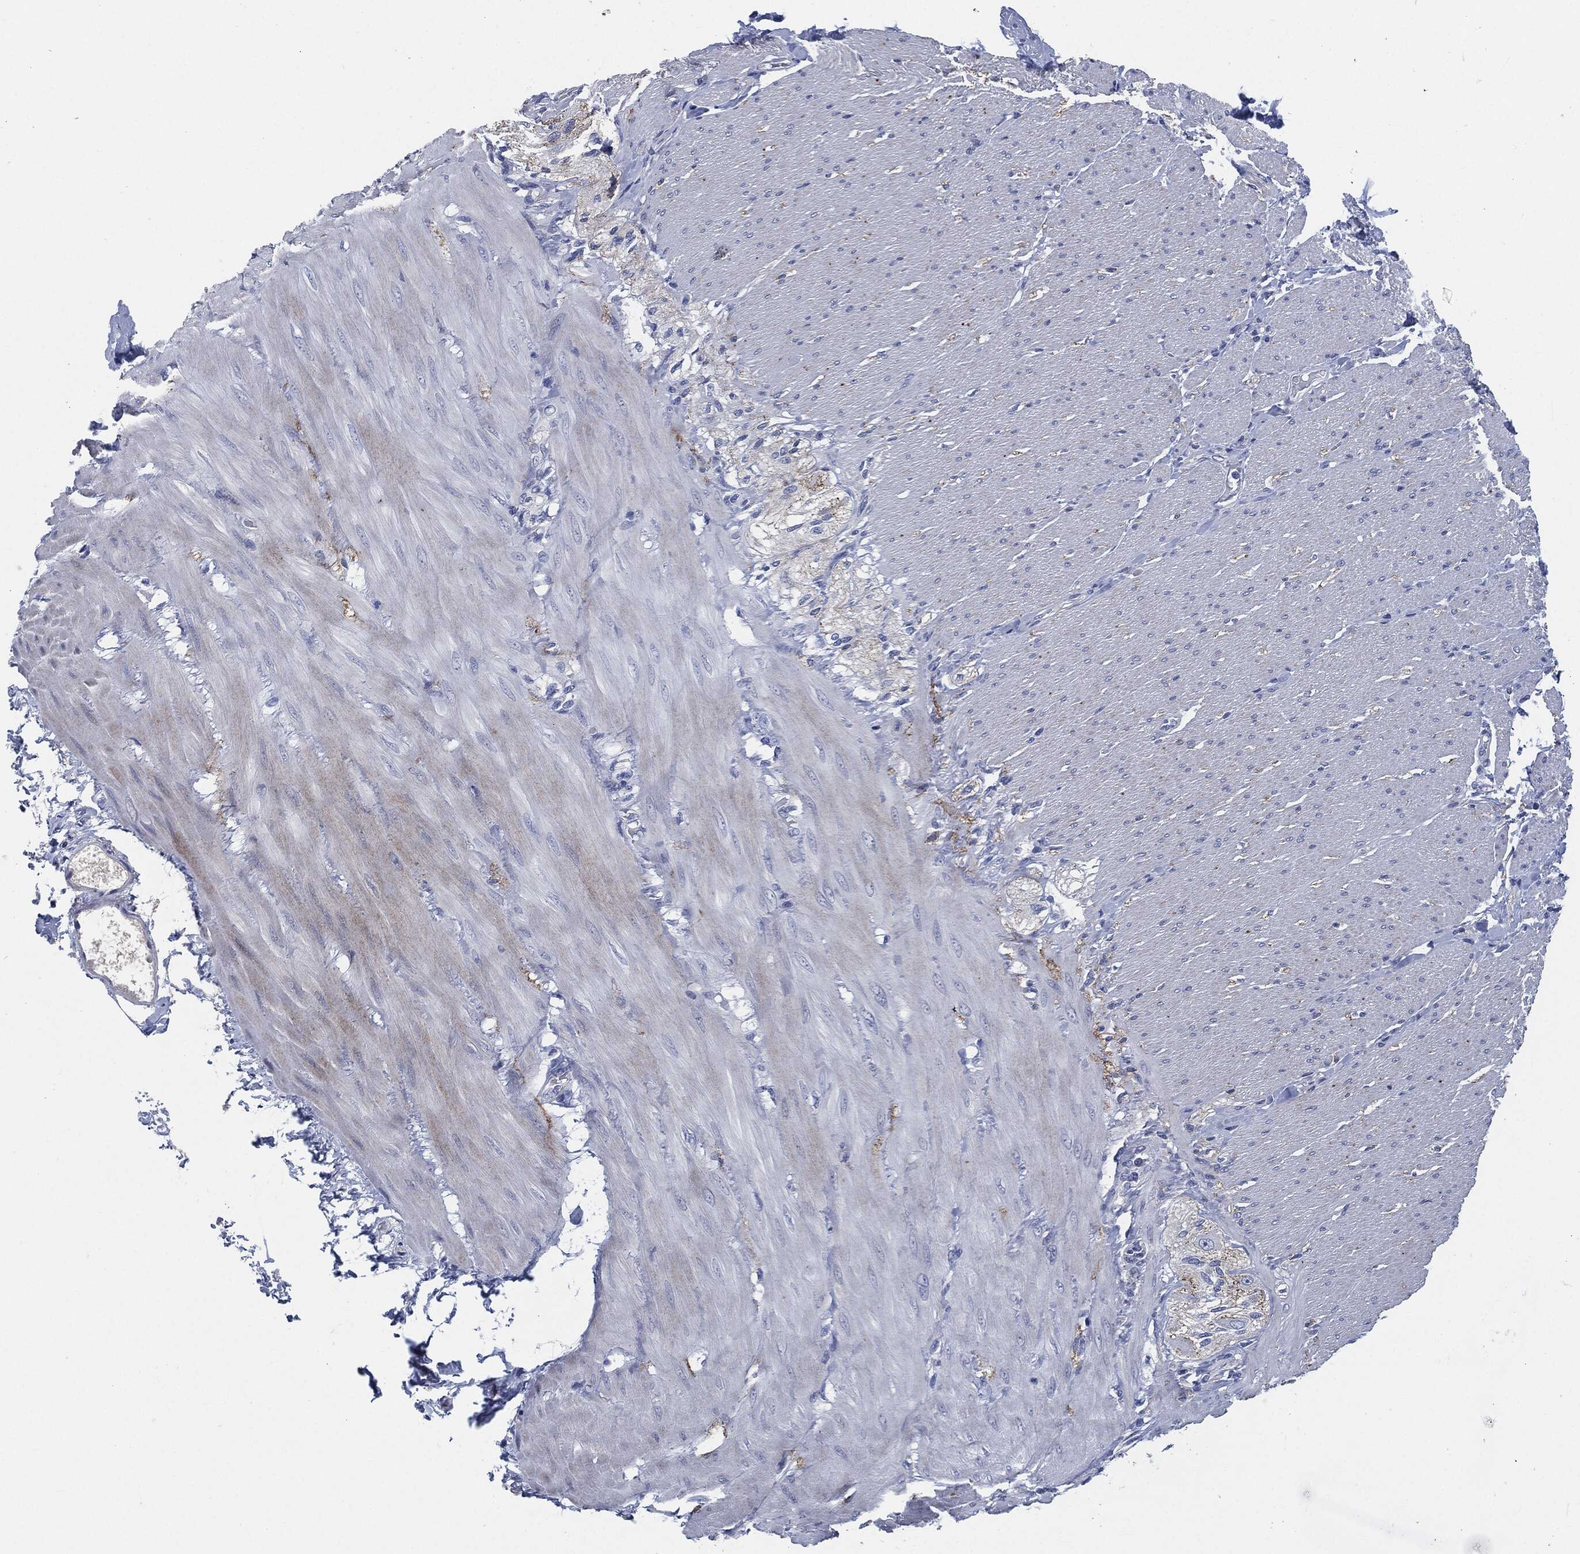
{"staining": {"intensity": "negative", "quantity": "none", "location": "none"}, "tissue": "soft tissue", "cell_type": "Fibroblasts", "image_type": "normal", "snomed": [{"axis": "morphology", "description": "Normal tissue, NOS"}, {"axis": "topography", "description": "Smooth muscle"}, {"axis": "topography", "description": "Duodenum"}, {"axis": "topography", "description": "Peripheral nerve tissue"}], "caption": "A high-resolution histopathology image shows immunohistochemistry (IHC) staining of benign soft tissue, which displays no significant expression in fibroblasts.", "gene": "CD27", "patient": {"sex": "female", "age": 61}}